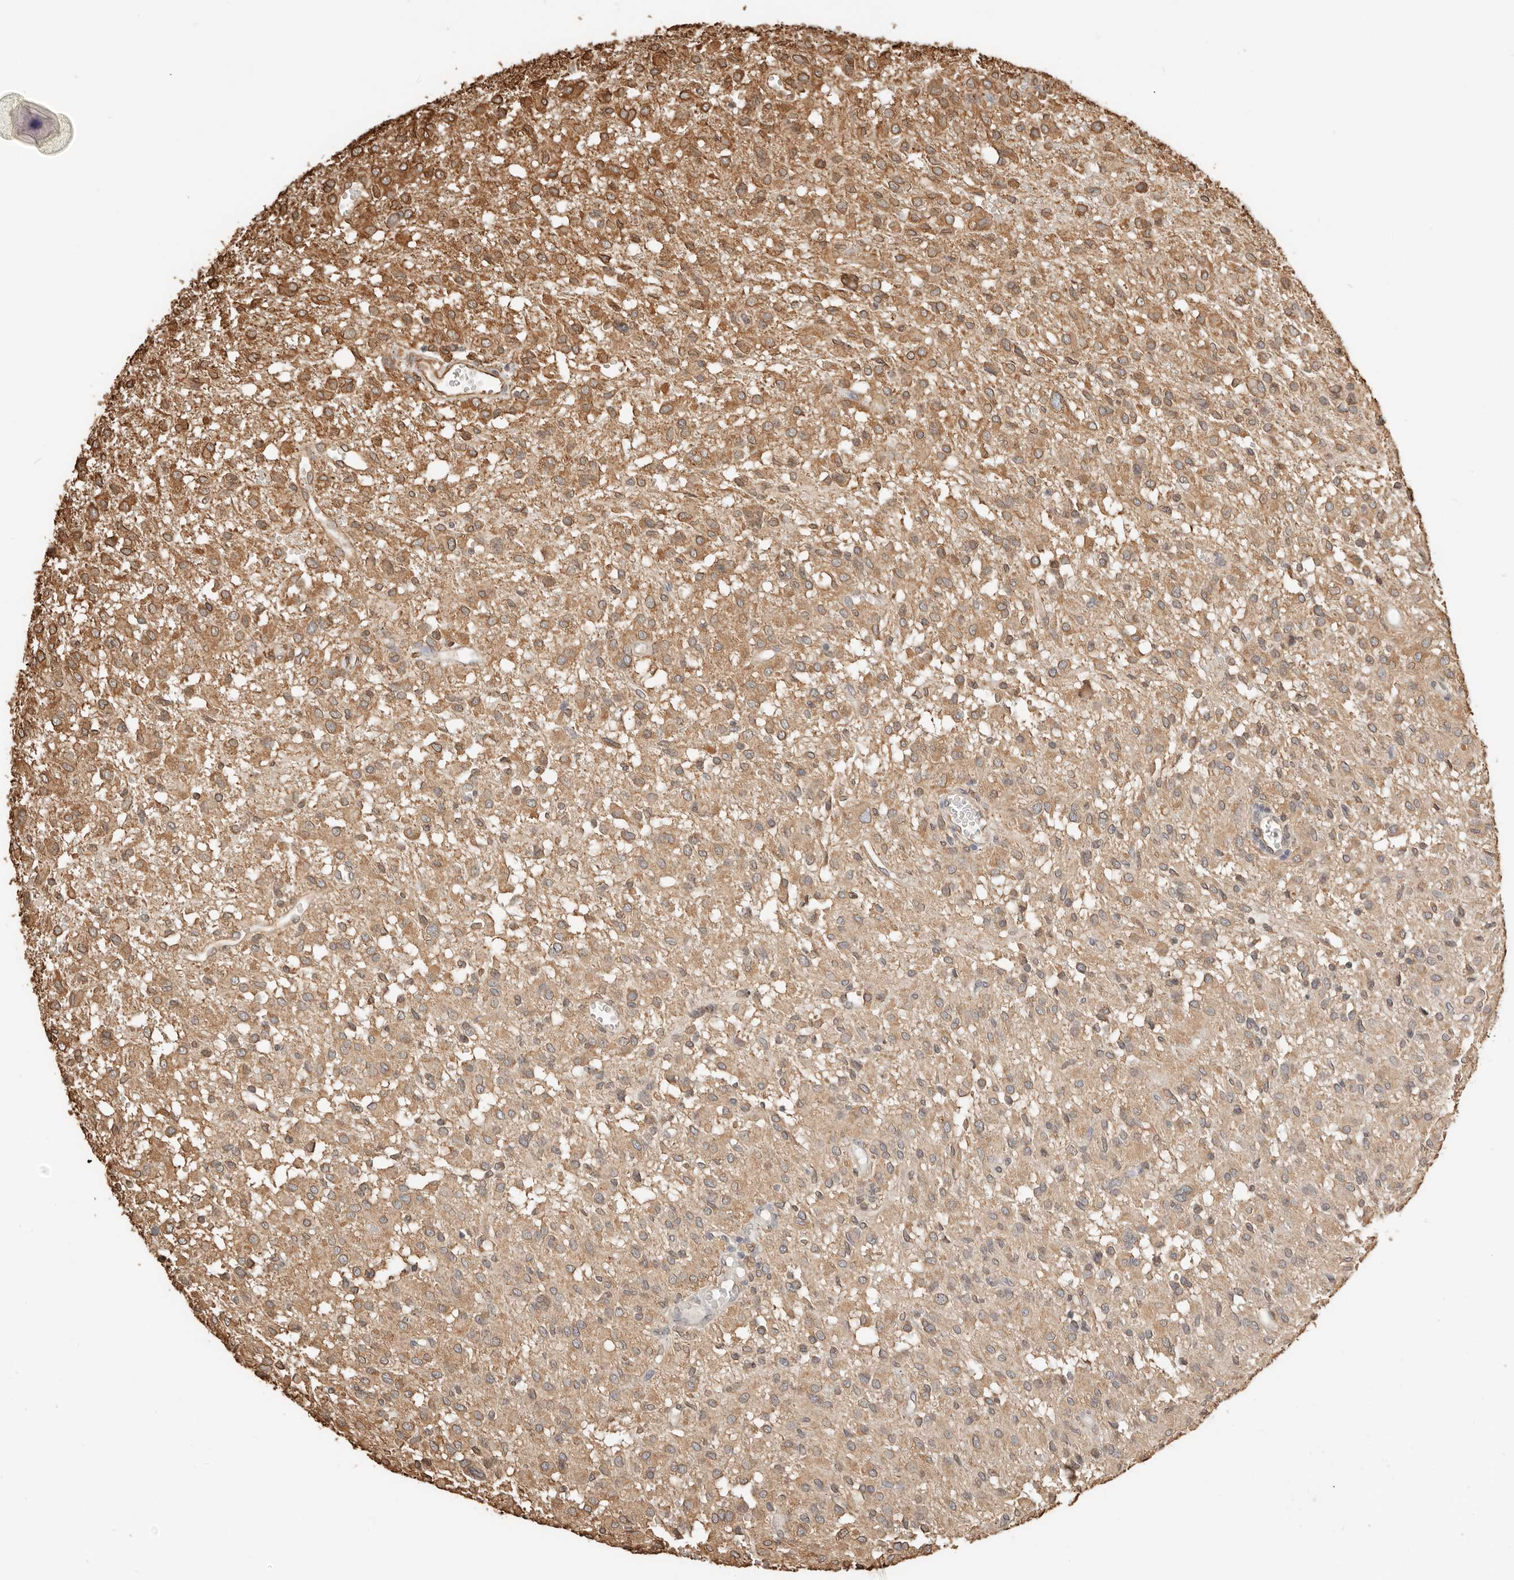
{"staining": {"intensity": "moderate", "quantity": ">75%", "location": "cytoplasmic/membranous"}, "tissue": "glioma", "cell_type": "Tumor cells", "image_type": "cancer", "snomed": [{"axis": "morphology", "description": "Glioma, malignant, High grade"}, {"axis": "topography", "description": "Brain"}], "caption": "IHC (DAB (3,3'-diaminobenzidine)) staining of high-grade glioma (malignant) exhibits moderate cytoplasmic/membranous protein expression in approximately >75% of tumor cells.", "gene": "ARHGEF10L", "patient": {"sex": "female", "age": 59}}